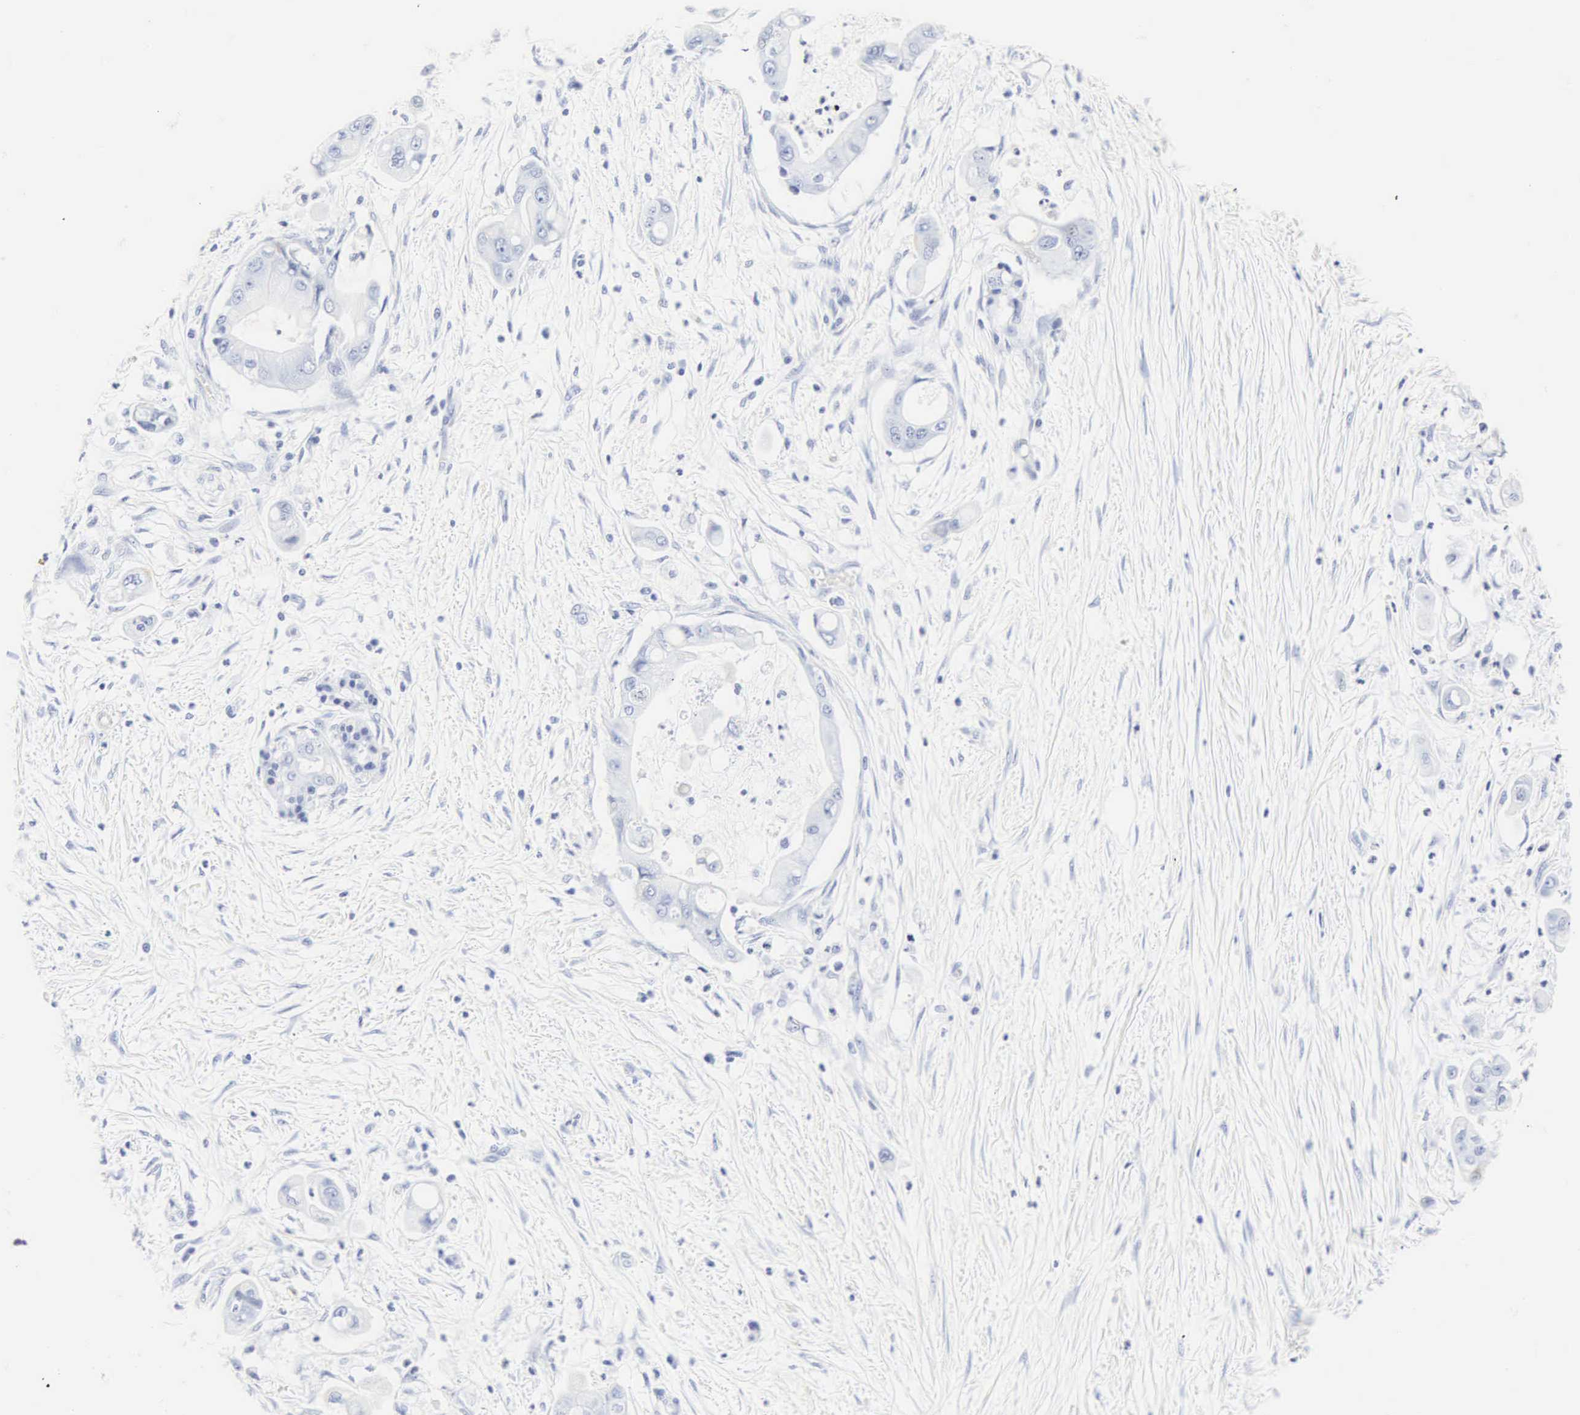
{"staining": {"intensity": "negative", "quantity": "none", "location": "none"}, "tissue": "pancreatic cancer", "cell_type": "Tumor cells", "image_type": "cancer", "snomed": [{"axis": "morphology", "description": "Adenocarcinoma, NOS"}, {"axis": "topography", "description": "Pancreas"}], "caption": "The histopathology image reveals no staining of tumor cells in pancreatic cancer (adenocarcinoma).", "gene": "CGB3", "patient": {"sex": "male", "age": 58}}